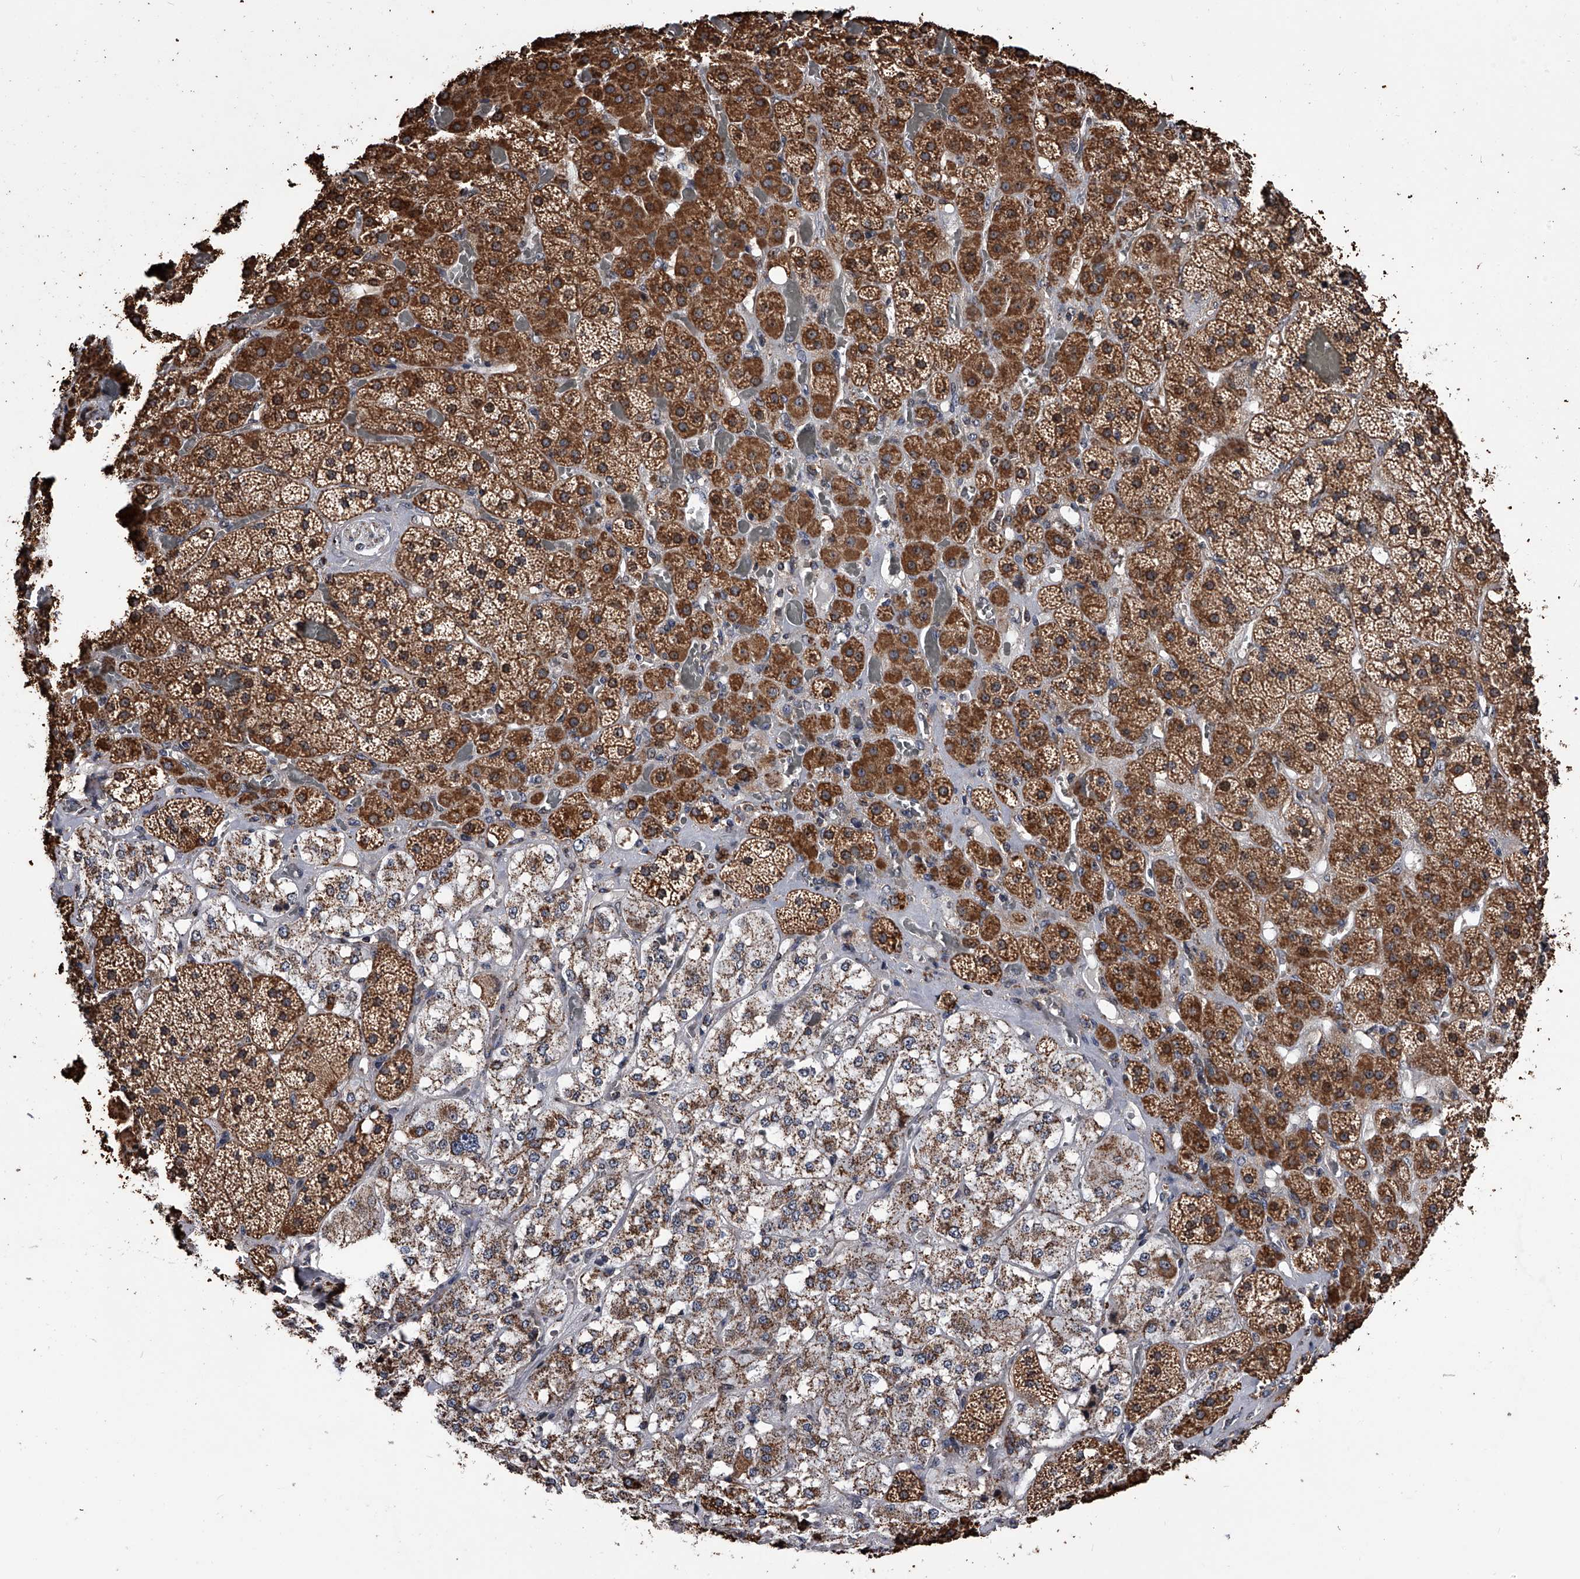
{"staining": {"intensity": "strong", "quantity": ">75%", "location": "cytoplasmic/membranous"}, "tissue": "adrenal gland", "cell_type": "Glandular cells", "image_type": "normal", "snomed": [{"axis": "morphology", "description": "Normal tissue, NOS"}, {"axis": "topography", "description": "Adrenal gland"}], "caption": "Adrenal gland stained with IHC displays strong cytoplasmic/membranous positivity in about >75% of glandular cells. The staining was performed using DAB to visualize the protein expression in brown, while the nuclei were stained in blue with hematoxylin (Magnification: 20x).", "gene": "SMPDL3A", "patient": {"sex": "male", "age": 57}}